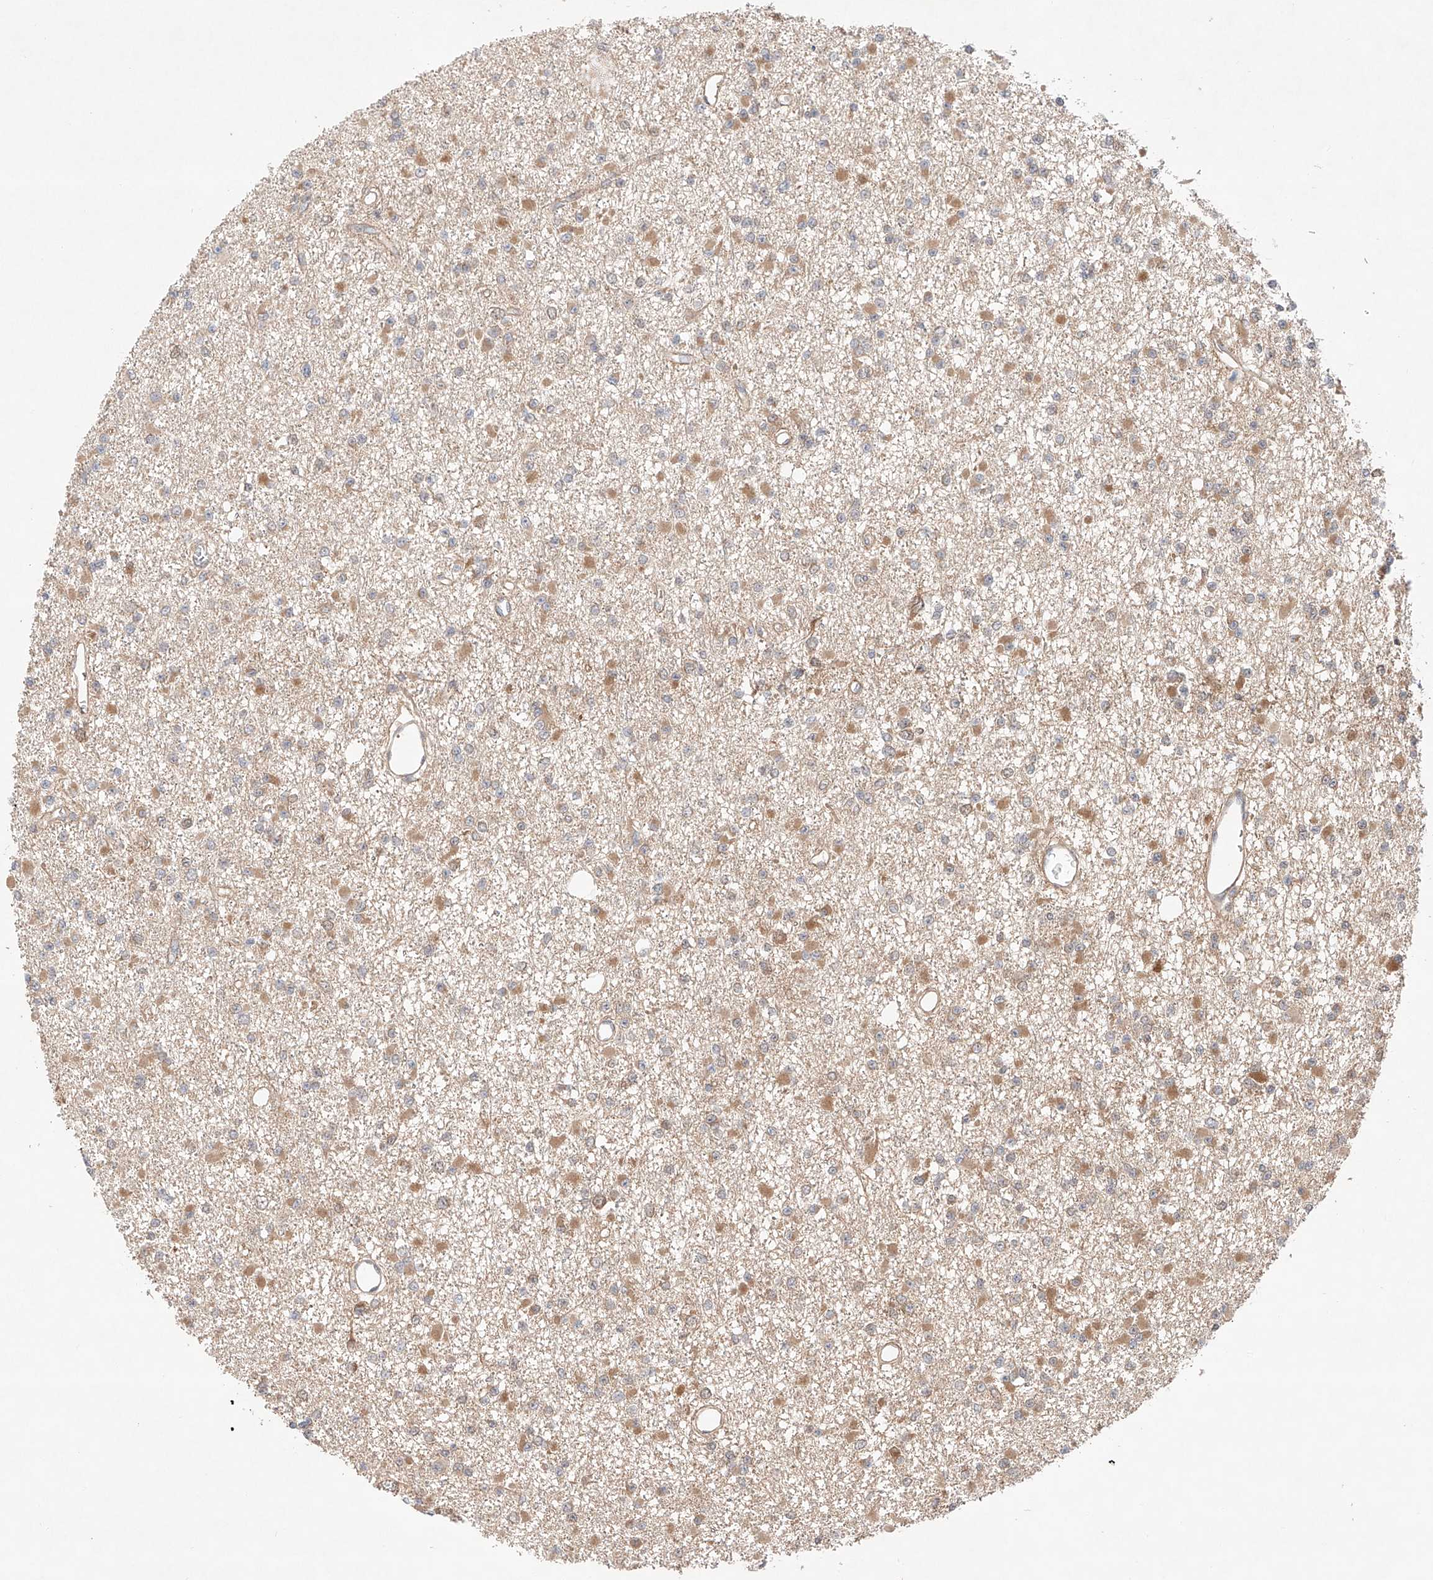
{"staining": {"intensity": "negative", "quantity": "none", "location": "none"}, "tissue": "glioma", "cell_type": "Tumor cells", "image_type": "cancer", "snomed": [{"axis": "morphology", "description": "Glioma, malignant, Low grade"}, {"axis": "topography", "description": "Brain"}], "caption": "Glioma stained for a protein using IHC exhibits no positivity tumor cells.", "gene": "TSR2", "patient": {"sex": "female", "age": 22}}